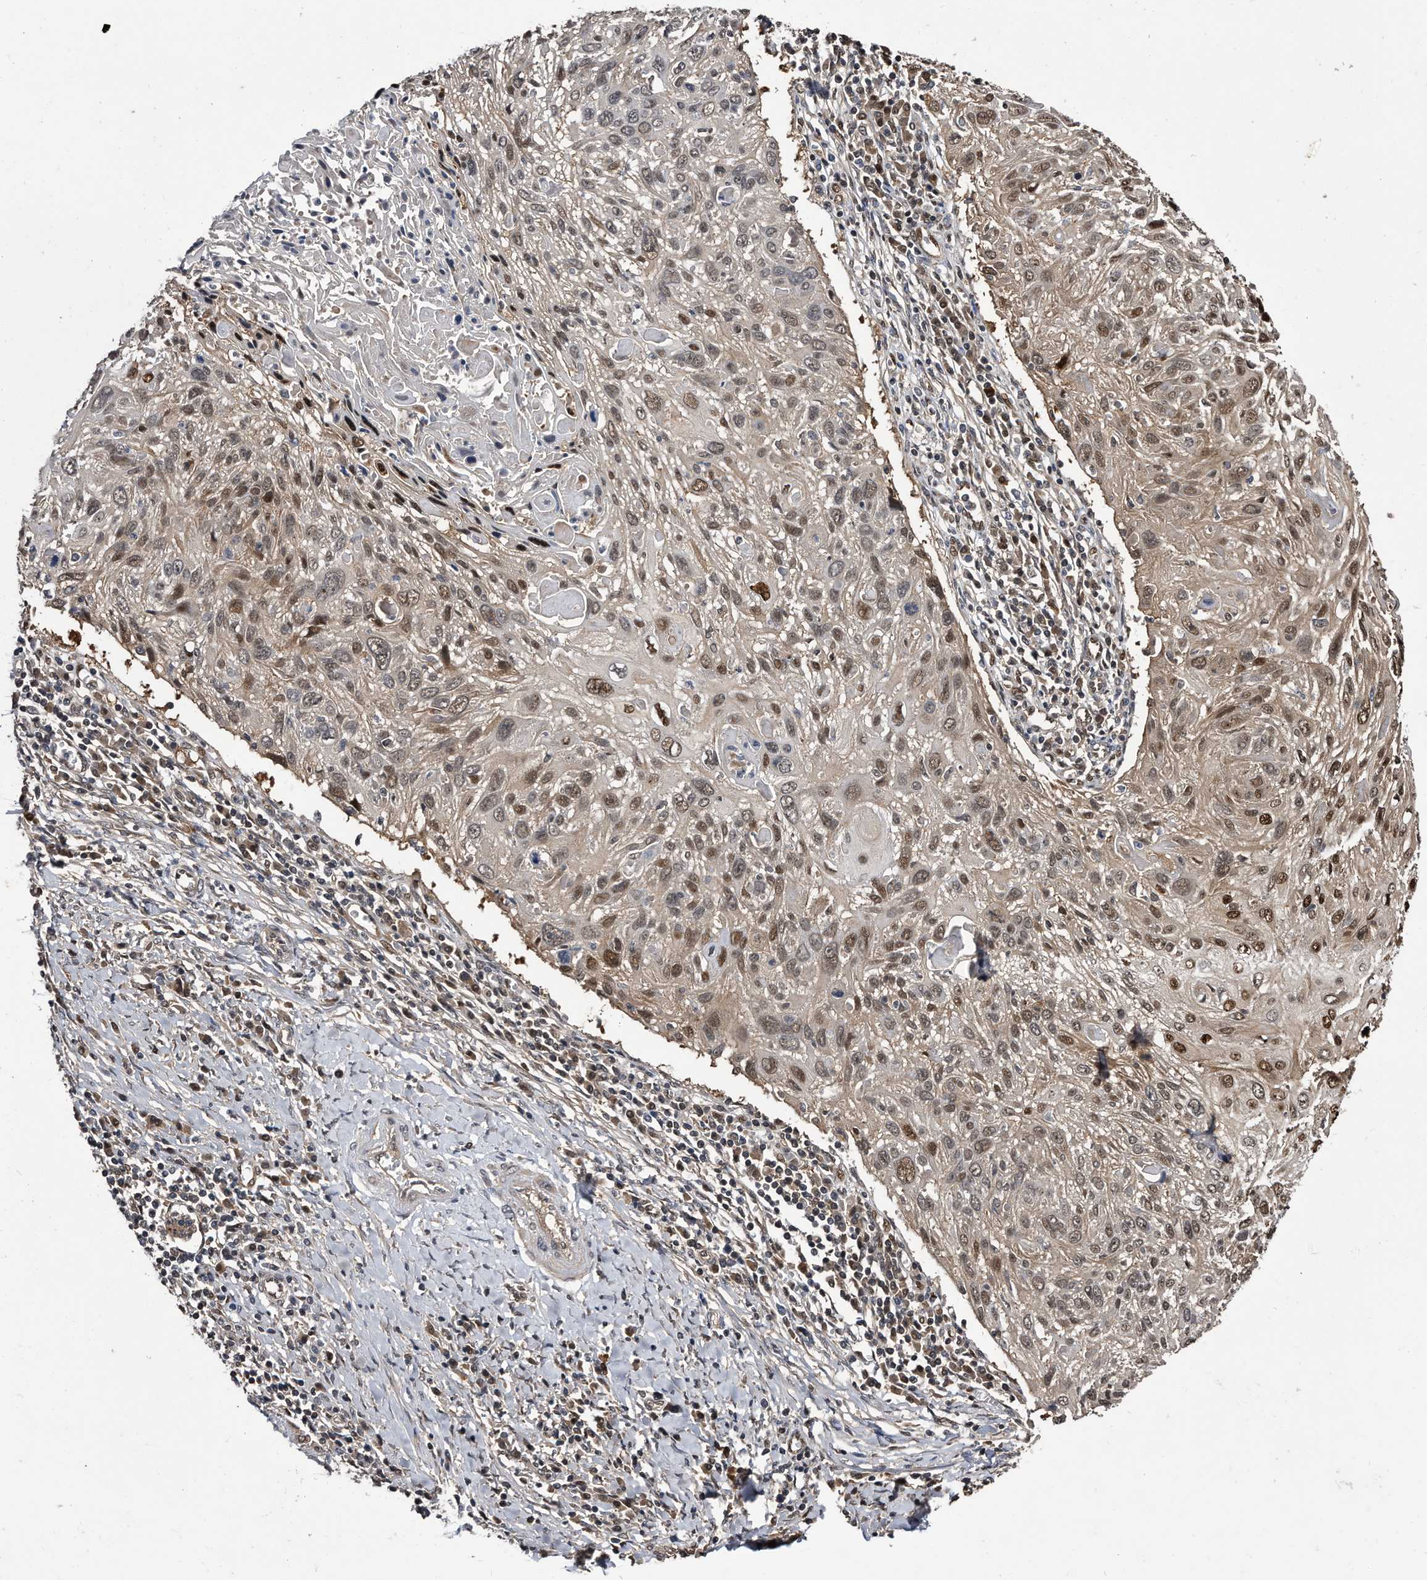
{"staining": {"intensity": "moderate", "quantity": ">75%", "location": "cytoplasmic/membranous,nuclear"}, "tissue": "cervical cancer", "cell_type": "Tumor cells", "image_type": "cancer", "snomed": [{"axis": "morphology", "description": "Squamous cell carcinoma, NOS"}, {"axis": "topography", "description": "Cervix"}], "caption": "Moderate cytoplasmic/membranous and nuclear expression is appreciated in approximately >75% of tumor cells in cervical cancer (squamous cell carcinoma). Immunohistochemistry stains the protein of interest in brown and the nuclei are stained blue.", "gene": "RAD23B", "patient": {"sex": "female", "age": 51}}